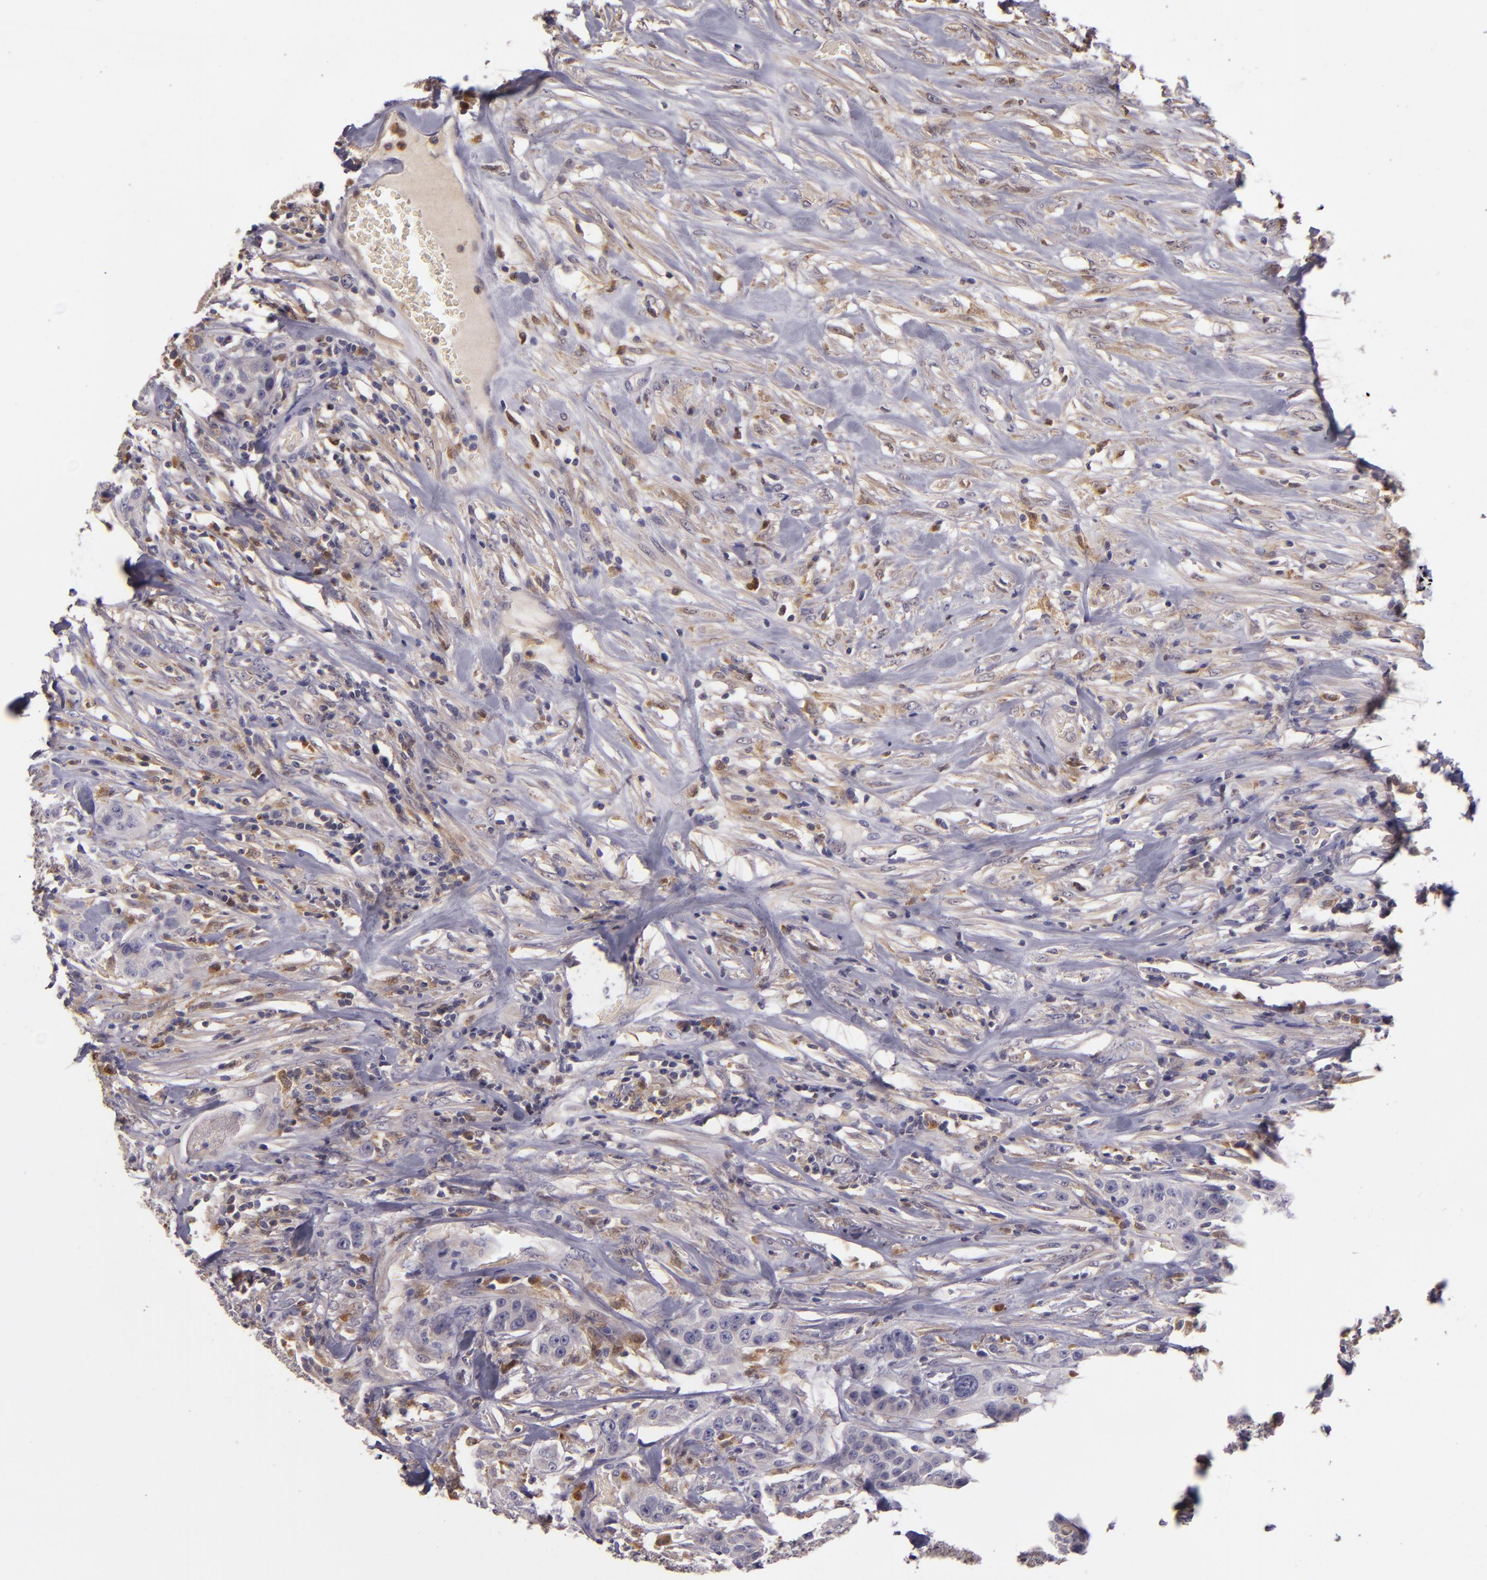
{"staining": {"intensity": "negative", "quantity": "none", "location": "none"}, "tissue": "urothelial cancer", "cell_type": "Tumor cells", "image_type": "cancer", "snomed": [{"axis": "morphology", "description": "Urothelial carcinoma, High grade"}, {"axis": "topography", "description": "Urinary bladder"}], "caption": "The IHC photomicrograph has no significant expression in tumor cells of urothelial cancer tissue.", "gene": "FHIT", "patient": {"sex": "male", "age": 74}}